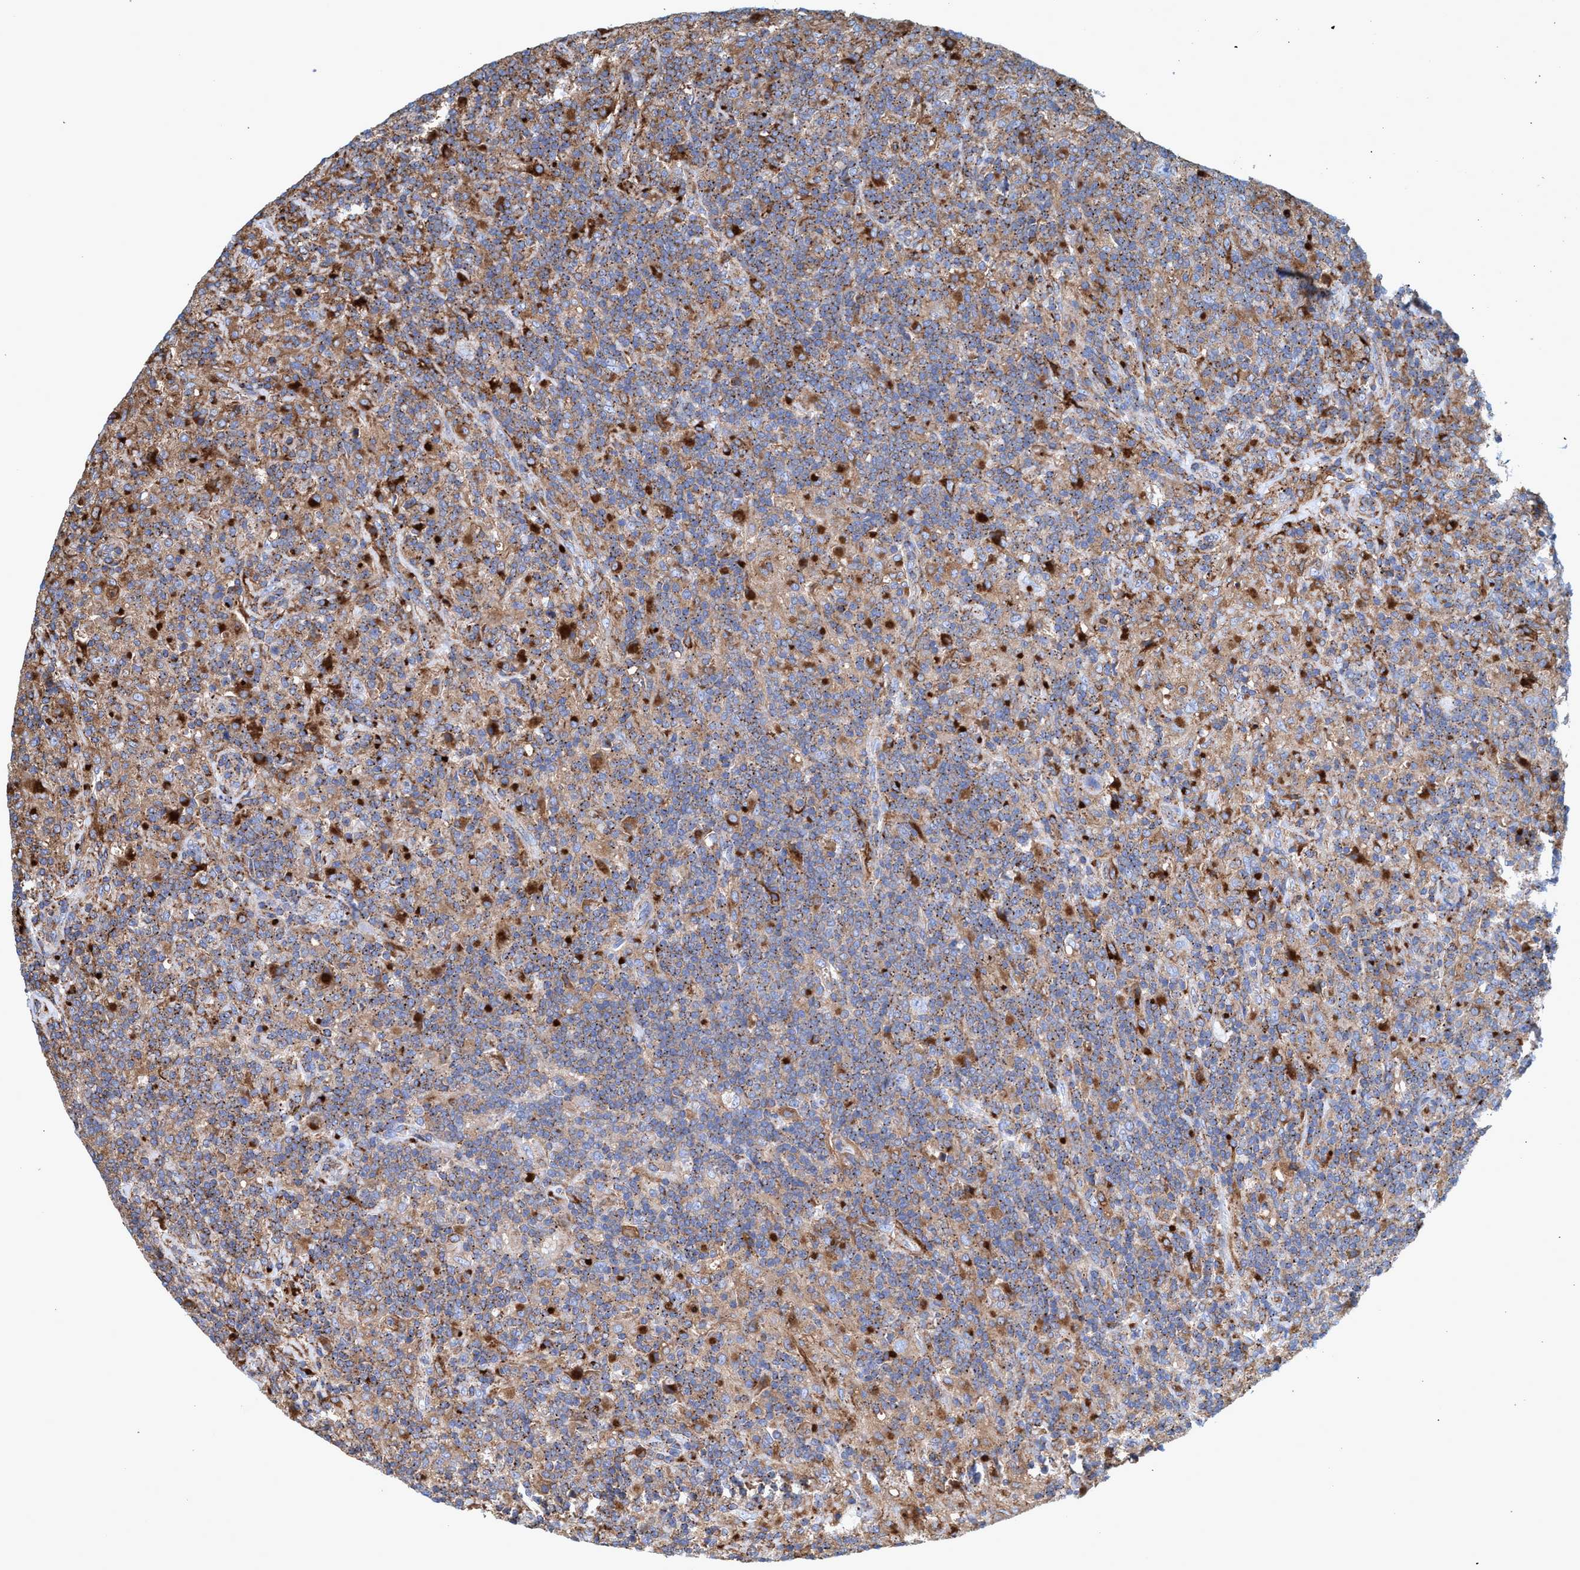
{"staining": {"intensity": "weak", "quantity": "<25%", "location": "cytoplasmic/membranous"}, "tissue": "lymphoma", "cell_type": "Tumor cells", "image_type": "cancer", "snomed": [{"axis": "morphology", "description": "Hodgkin's disease, NOS"}, {"axis": "topography", "description": "Lymph node"}], "caption": "High magnification brightfield microscopy of Hodgkin's disease stained with DAB (brown) and counterstained with hematoxylin (blue): tumor cells show no significant positivity.", "gene": "TRIM65", "patient": {"sex": "male", "age": 70}}